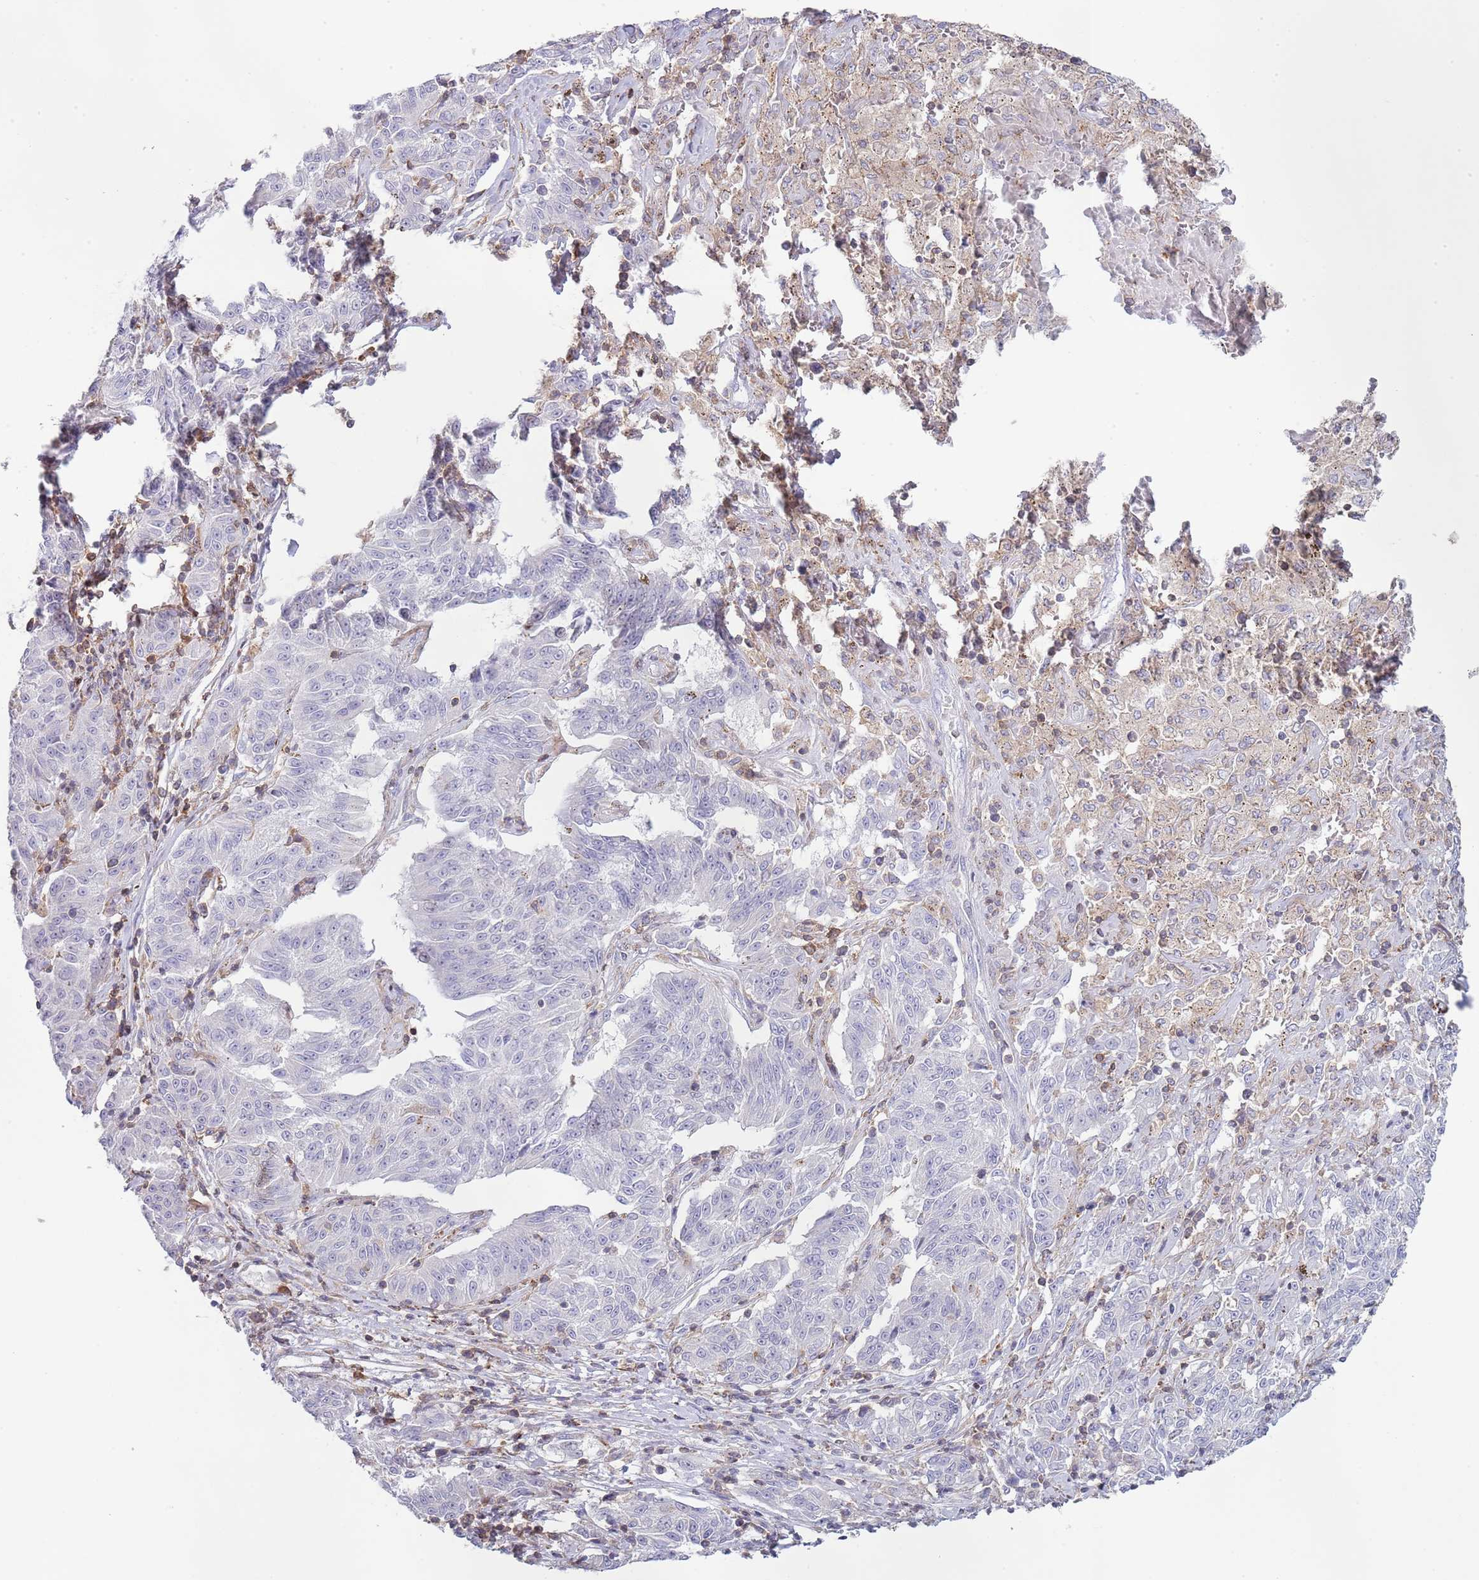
{"staining": {"intensity": "negative", "quantity": "none", "location": "none"}, "tissue": "melanoma", "cell_type": "Tumor cells", "image_type": "cancer", "snomed": [{"axis": "morphology", "description": "Malignant melanoma, NOS"}, {"axis": "topography", "description": "Skin"}], "caption": "The IHC micrograph has no significant positivity in tumor cells of malignant melanoma tissue.", "gene": "LPXN", "patient": {"sex": "female", "age": 72}}